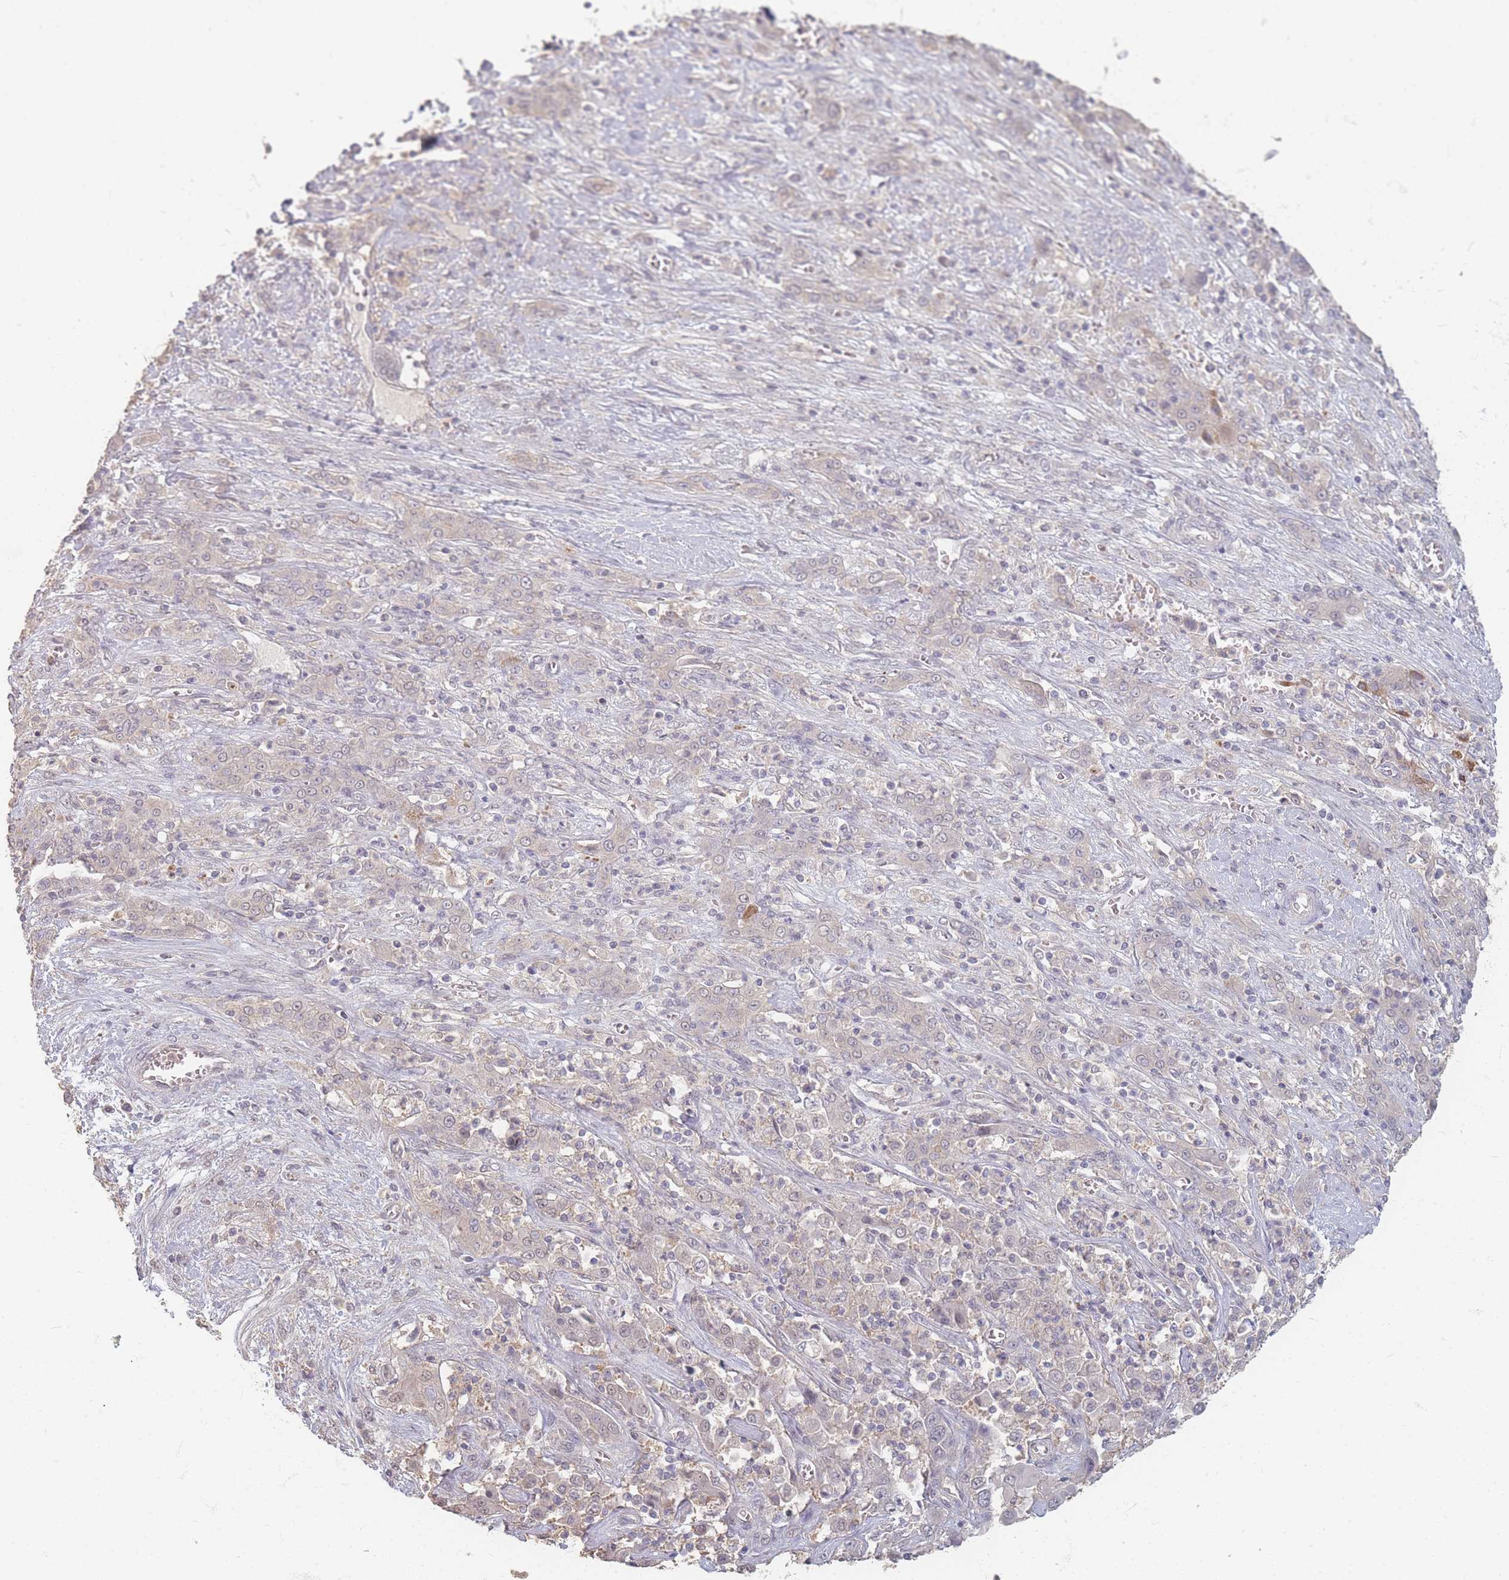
{"staining": {"intensity": "weak", "quantity": "<25%", "location": "nuclear"}, "tissue": "liver cancer", "cell_type": "Tumor cells", "image_type": "cancer", "snomed": [{"axis": "morphology", "description": "Cholangiocarcinoma"}, {"axis": "topography", "description": "Liver"}], "caption": "Immunohistochemistry (IHC) image of liver cholangiocarcinoma stained for a protein (brown), which displays no staining in tumor cells. (Stains: DAB immunohistochemistry (IHC) with hematoxylin counter stain, Microscopy: brightfield microscopy at high magnification).", "gene": "RFTN1", "patient": {"sex": "female", "age": 52}}